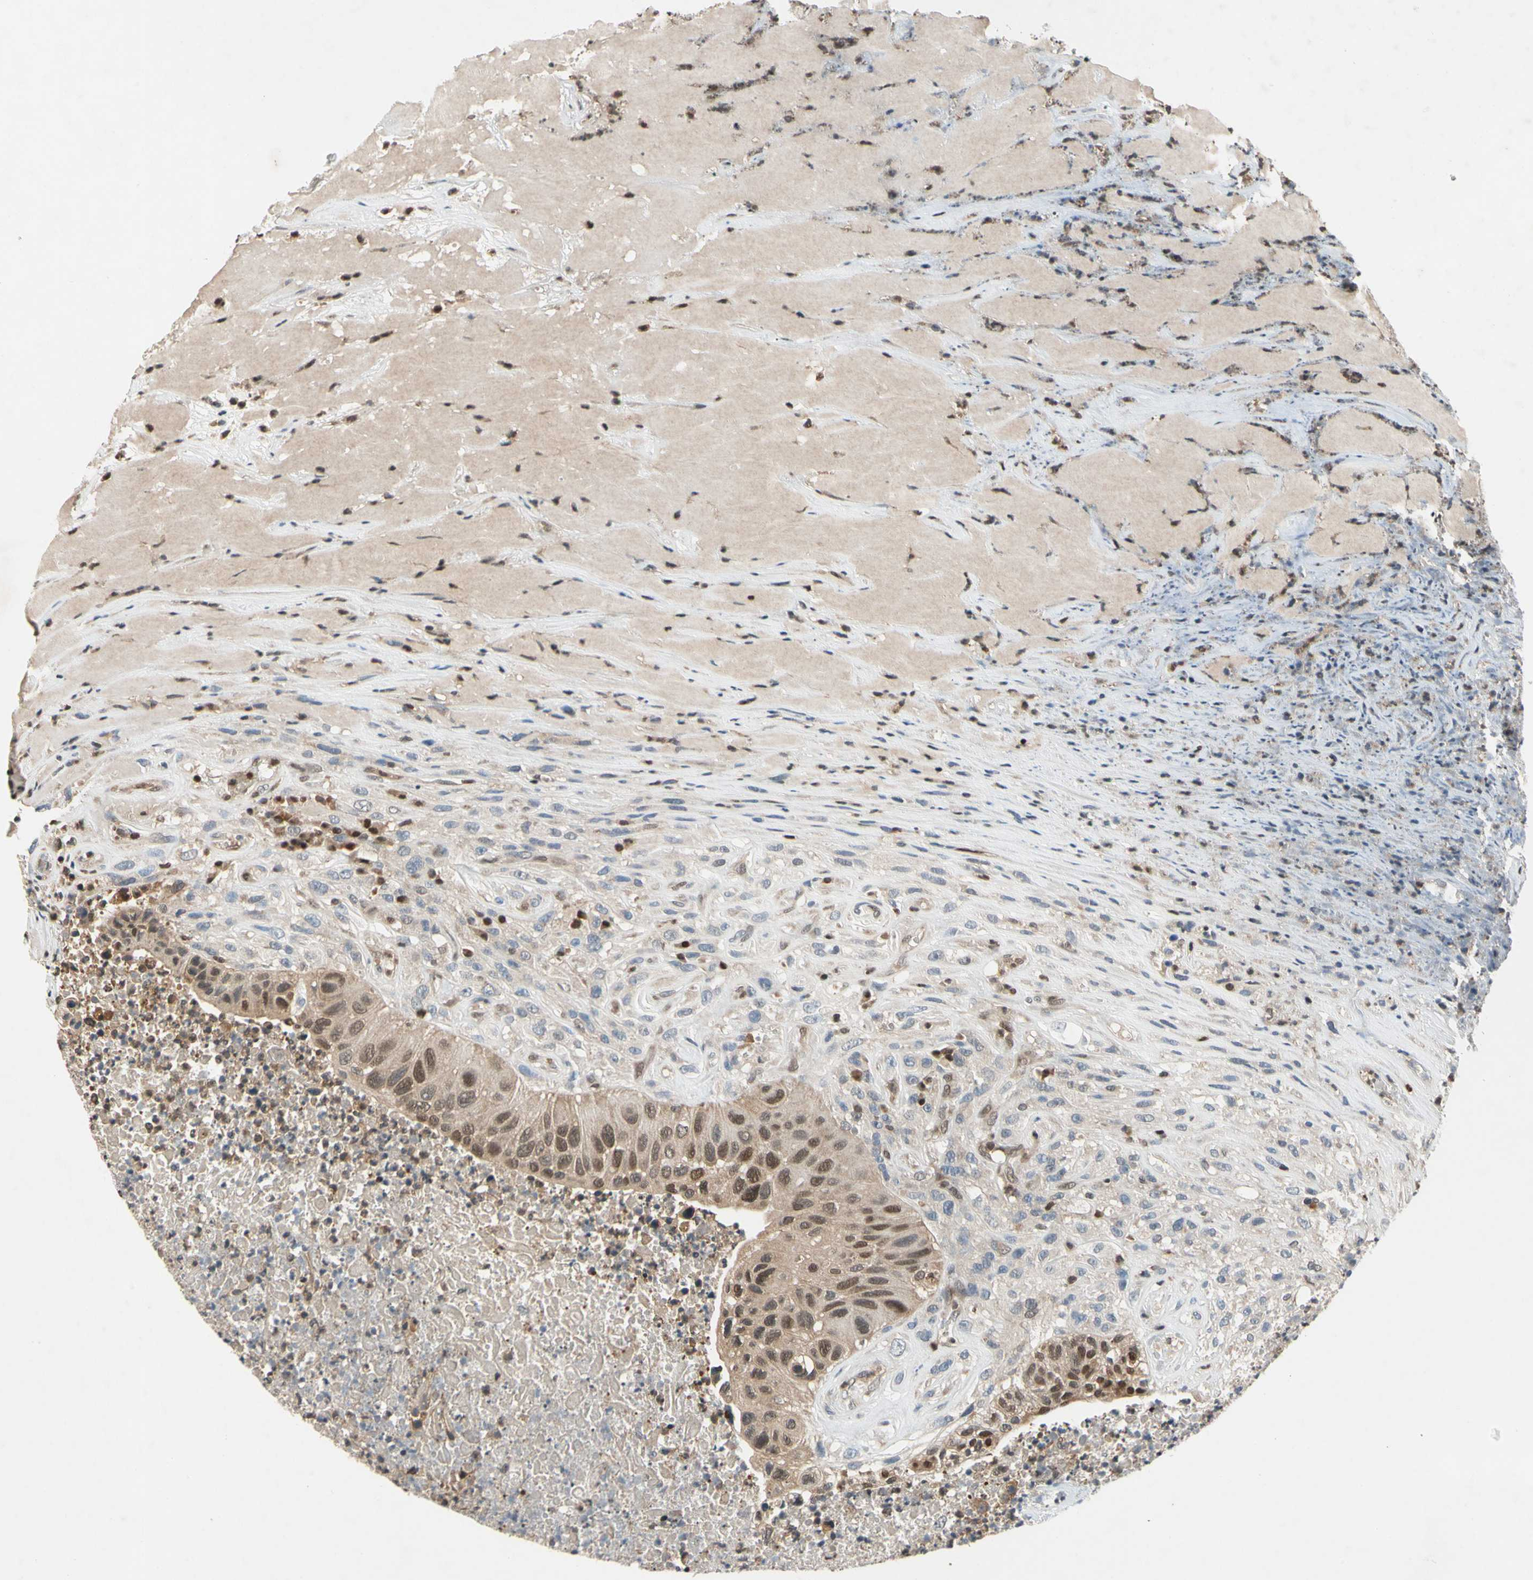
{"staining": {"intensity": "moderate", "quantity": ">75%", "location": "cytoplasmic/membranous,nuclear"}, "tissue": "urothelial cancer", "cell_type": "Tumor cells", "image_type": "cancer", "snomed": [{"axis": "morphology", "description": "Urothelial carcinoma, High grade"}, {"axis": "topography", "description": "Urinary bladder"}], "caption": "A medium amount of moderate cytoplasmic/membranous and nuclear expression is identified in about >75% of tumor cells in high-grade urothelial carcinoma tissue. Ihc stains the protein in brown and the nuclei are stained blue.", "gene": "GSR", "patient": {"sex": "male", "age": 66}}